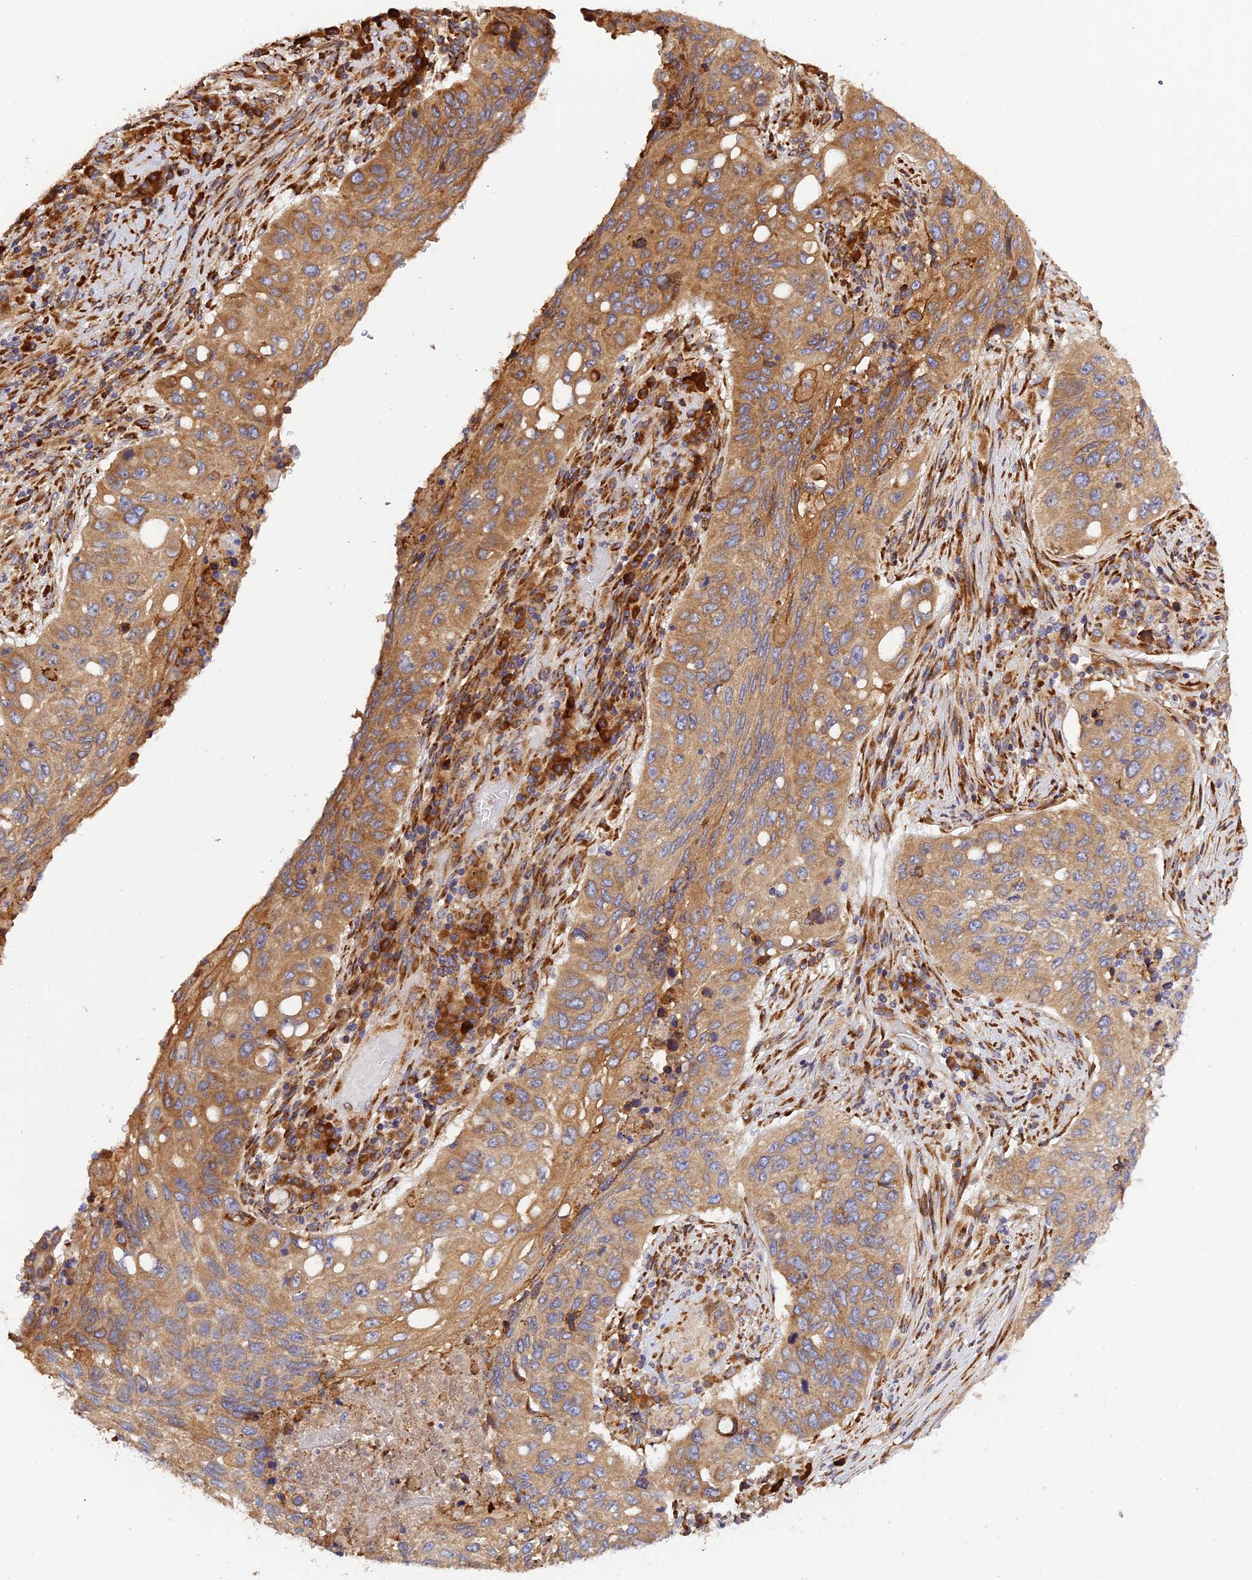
{"staining": {"intensity": "moderate", "quantity": ">75%", "location": "cytoplasmic/membranous"}, "tissue": "lung cancer", "cell_type": "Tumor cells", "image_type": "cancer", "snomed": [{"axis": "morphology", "description": "Squamous cell carcinoma, NOS"}, {"axis": "topography", "description": "Lung"}], "caption": "The micrograph displays staining of lung cancer (squamous cell carcinoma), revealing moderate cytoplasmic/membranous protein positivity (brown color) within tumor cells.", "gene": "RPL5", "patient": {"sex": "female", "age": 63}}